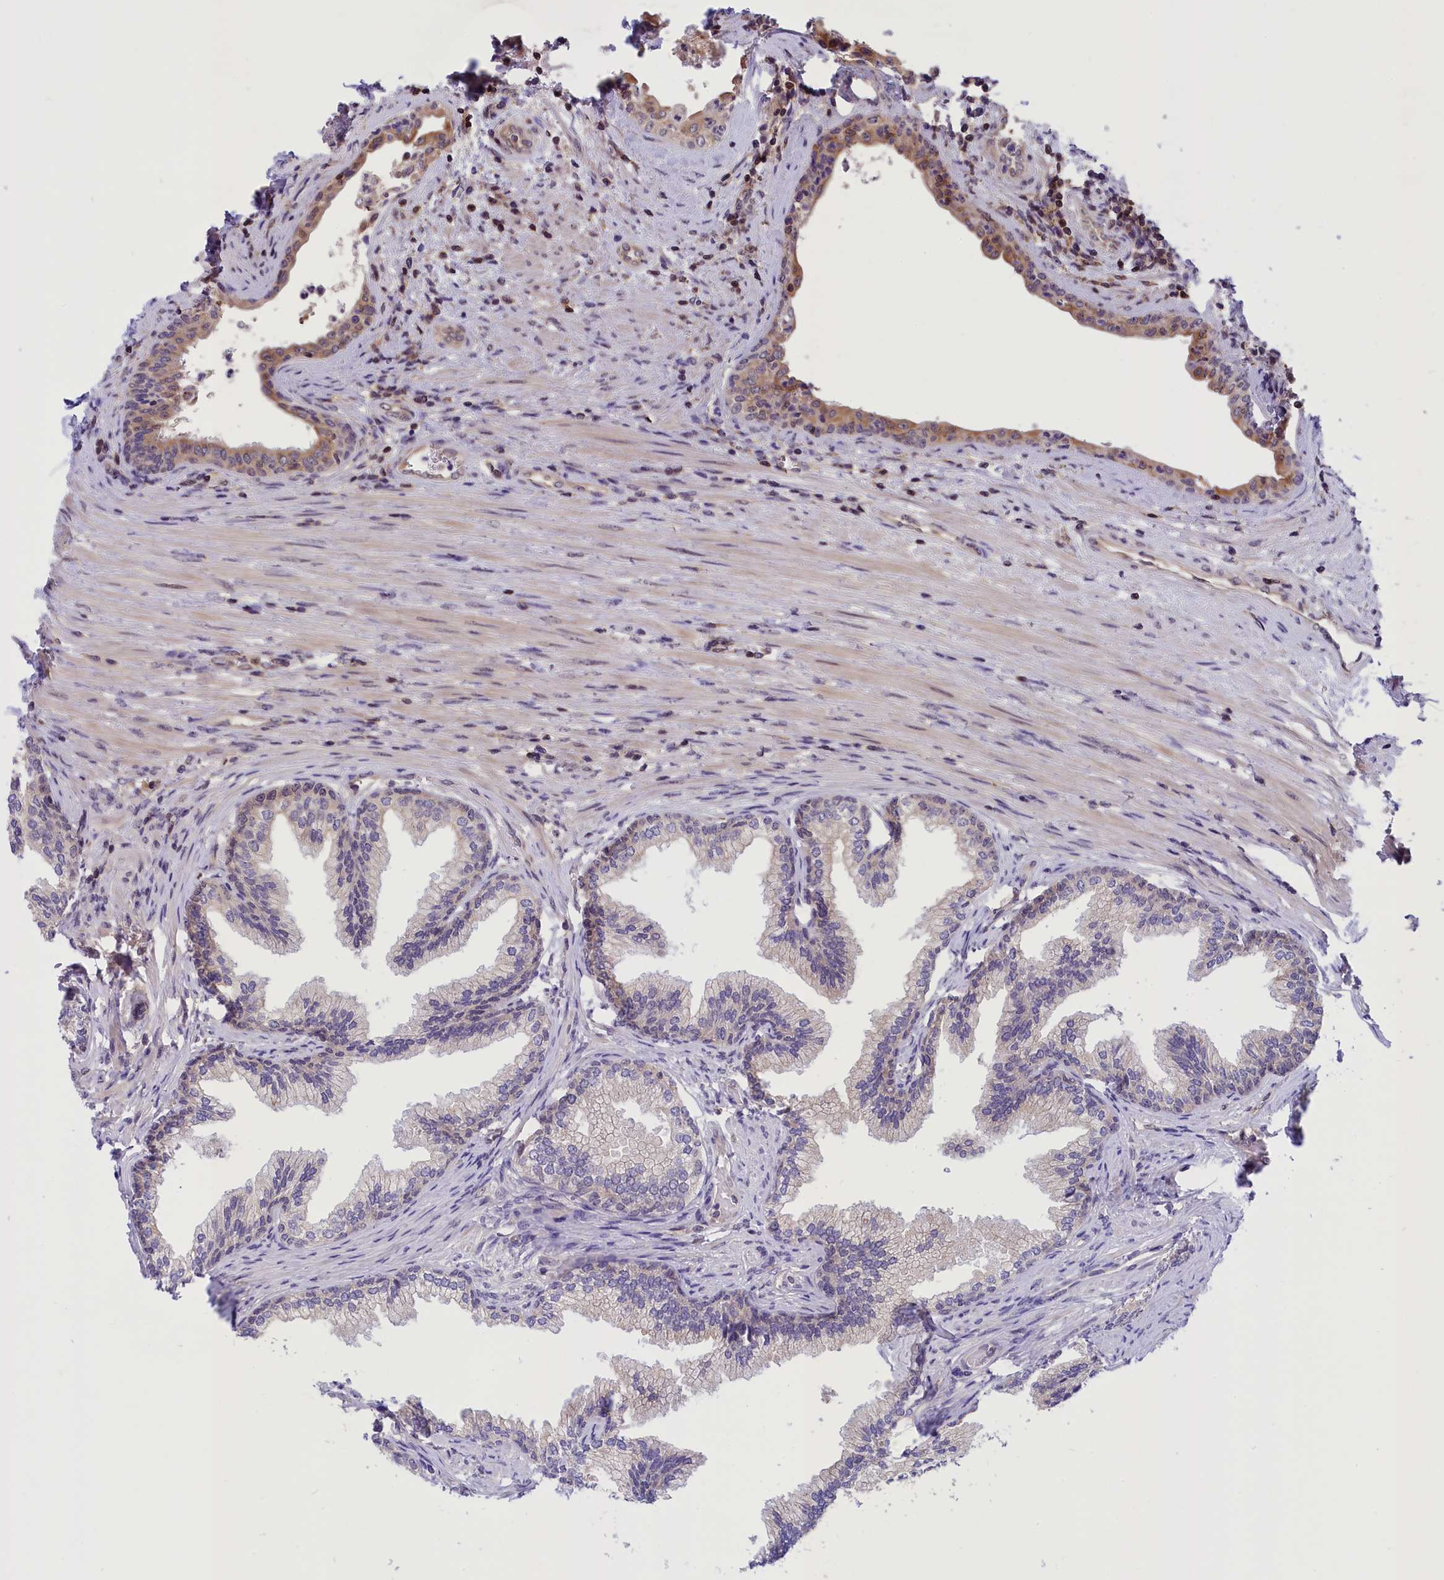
{"staining": {"intensity": "weak", "quantity": "25%-75%", "location": "cytoplasmic/membranous"}, "tissue": "prostate", "cell_type": "Glandular cells", "image_type": "normal", "snomed": [{"axis": "morphology", "description": "Normal tissue, NOS"}, {"axis": "topography", "description": "Prostate"}], "caption": "Immunohistochemical staining of benign prostate demonstrates weak cytoplasmic/membranous protein positivity in approximately 25%-75% of glandular cells.", "gene": "TBCB", "patient": {"sex": "male", "age": 76}}